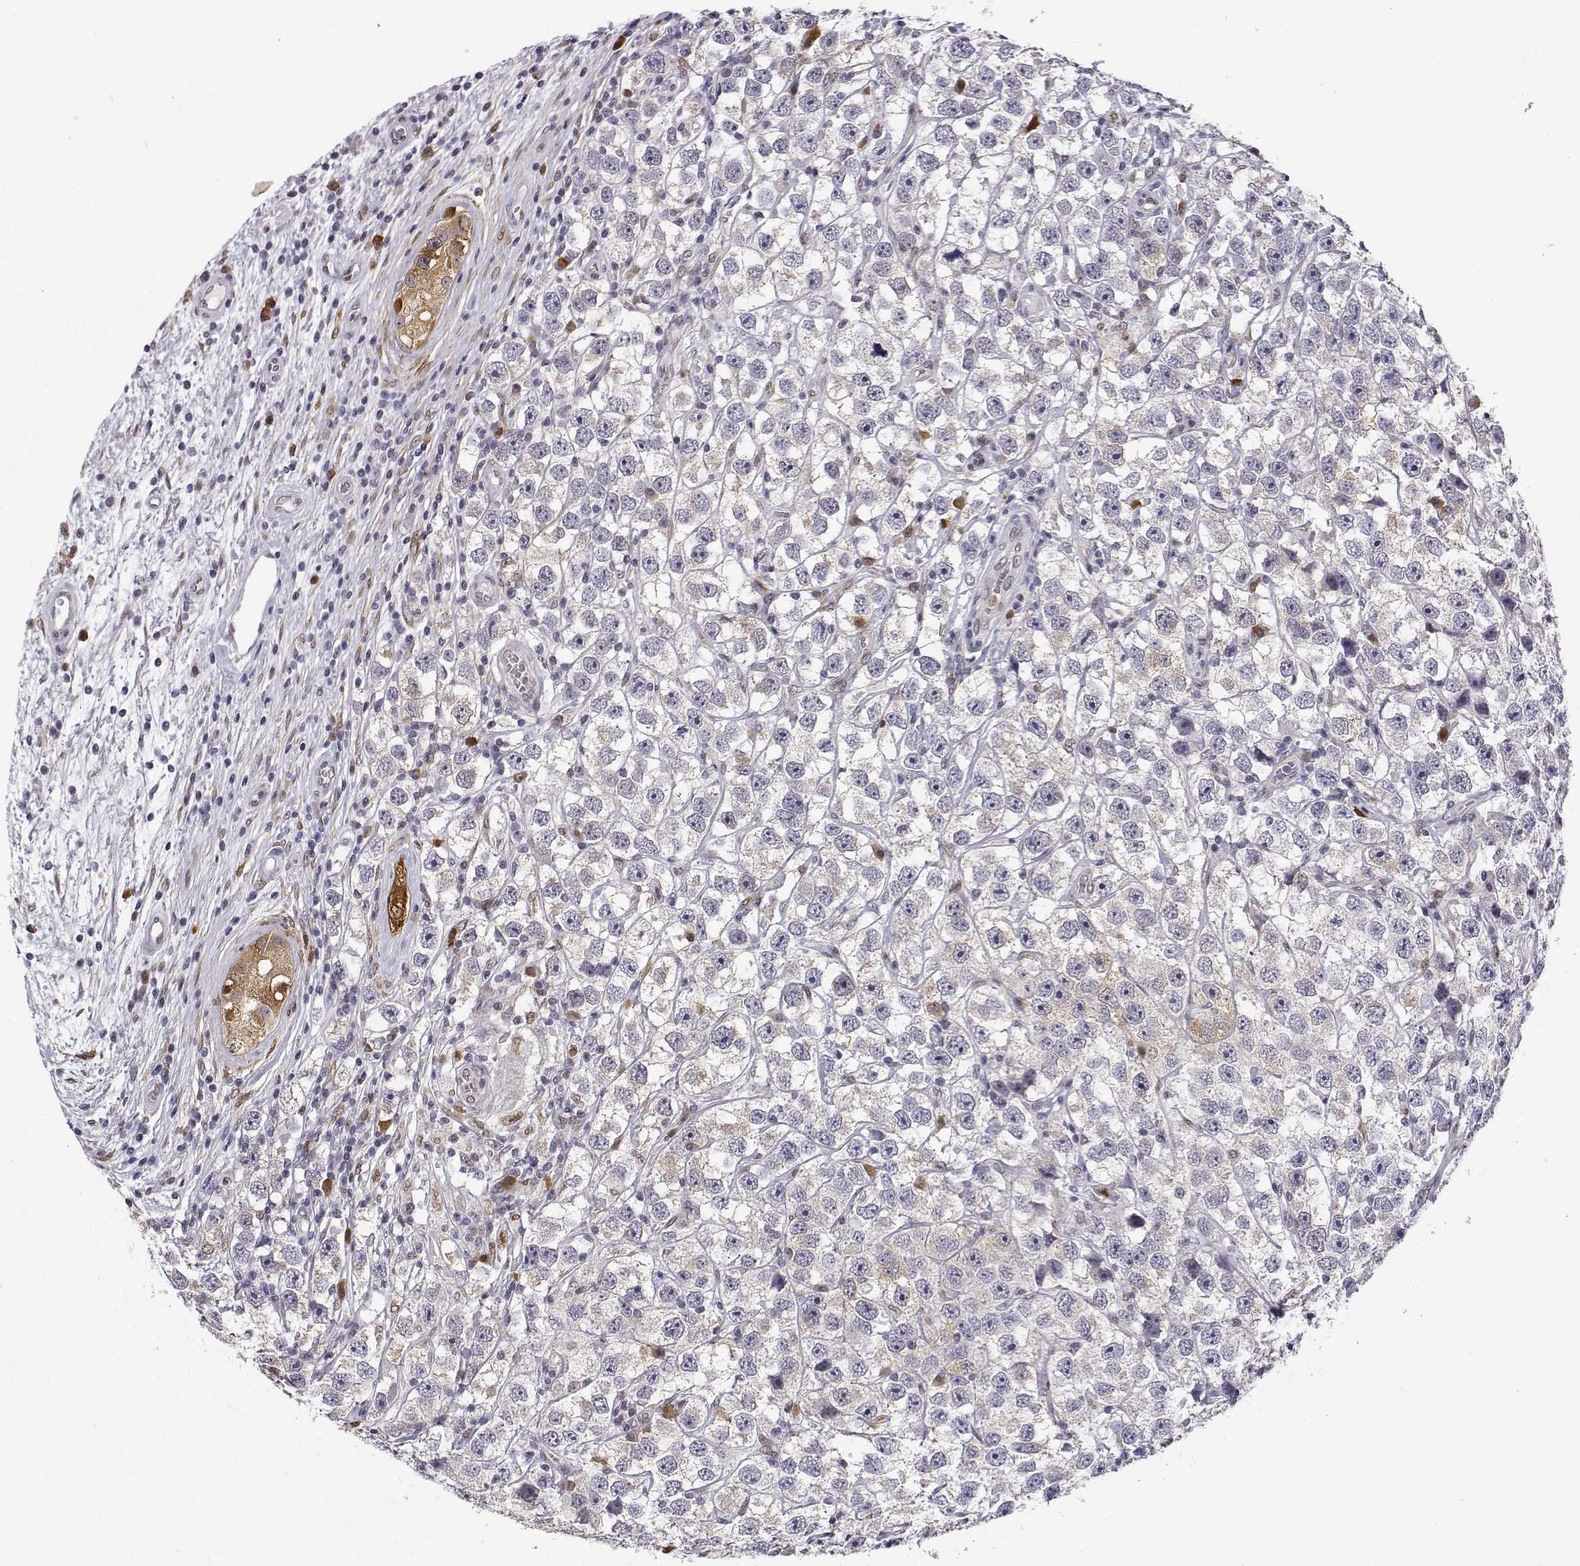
{"staining": {"intensity": "negative", "quantity": "none", "location": "none"}, "tissue": "testis cancer", "cell_type": "Tumor cells", "image_type": "cancer", "snomed": [{"axis": "morphology", "description": "Seminoma, NOS"}, {"axis": "topography", "description": "Testis"}], "caption": "IHC photomicrograph of neoplastic tissue: testis seminoma stained with DAB demonstrates no significant protein staining in tumor cells.", "gene": "PHGDH", "patient": {"sex": "male", "age": 26}}